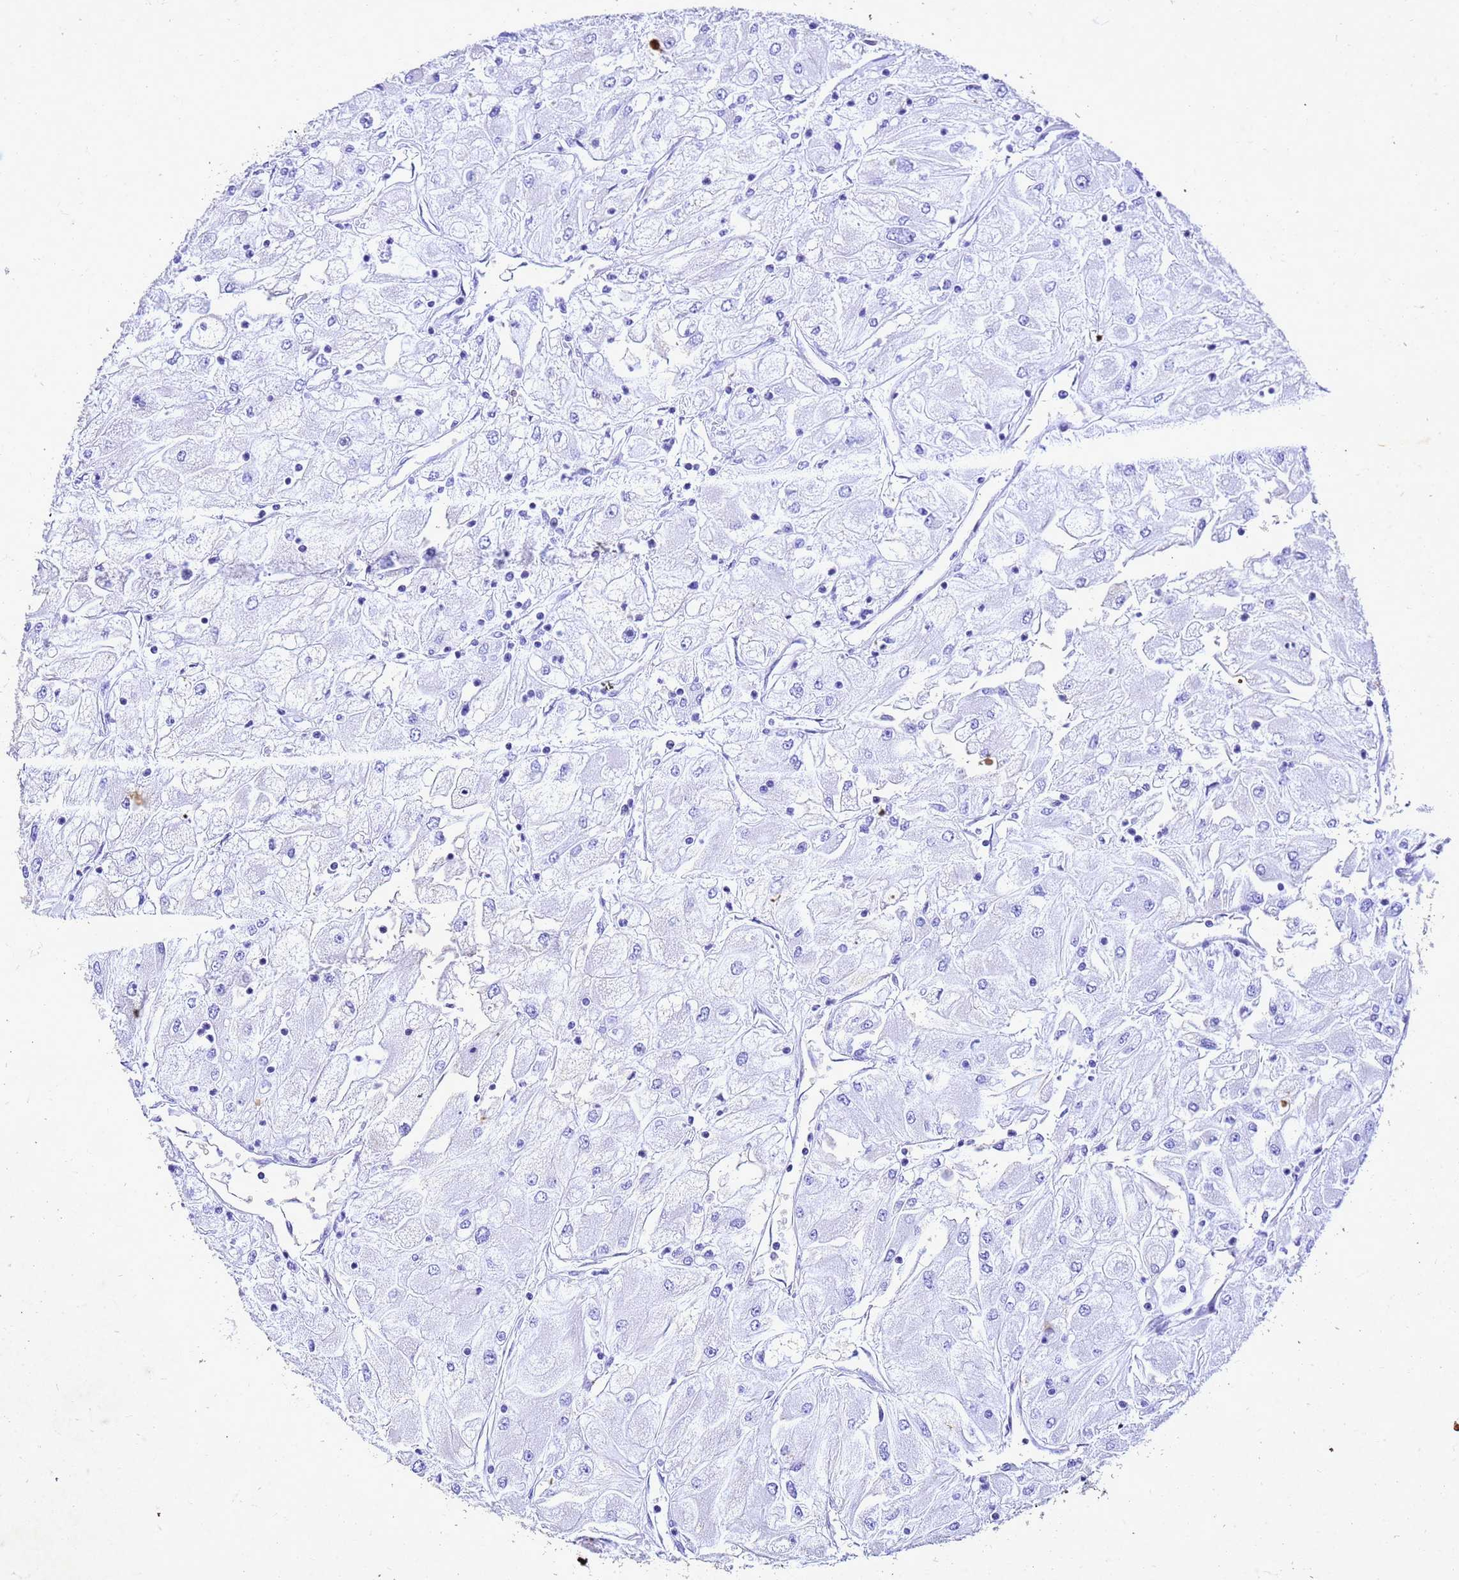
{"staining": {"intensity": "negative", "quantity": "none", "location": "none"}, "tissue": "renal cancer", "cell_type": "Tumor cells", "image_type": "cancer", "snomed": [{"axis": "morphology", "description": "Adenocarcinoma, NOS"}, {"axis": "topography", "description": "Kidney"}], "caption": "The IHC photomicrograph has no significant expression in tumor cells of renal adenocarcinoma tissue.", "gene": "COPS9", "patient": {"sex": "male", "age": 80}}